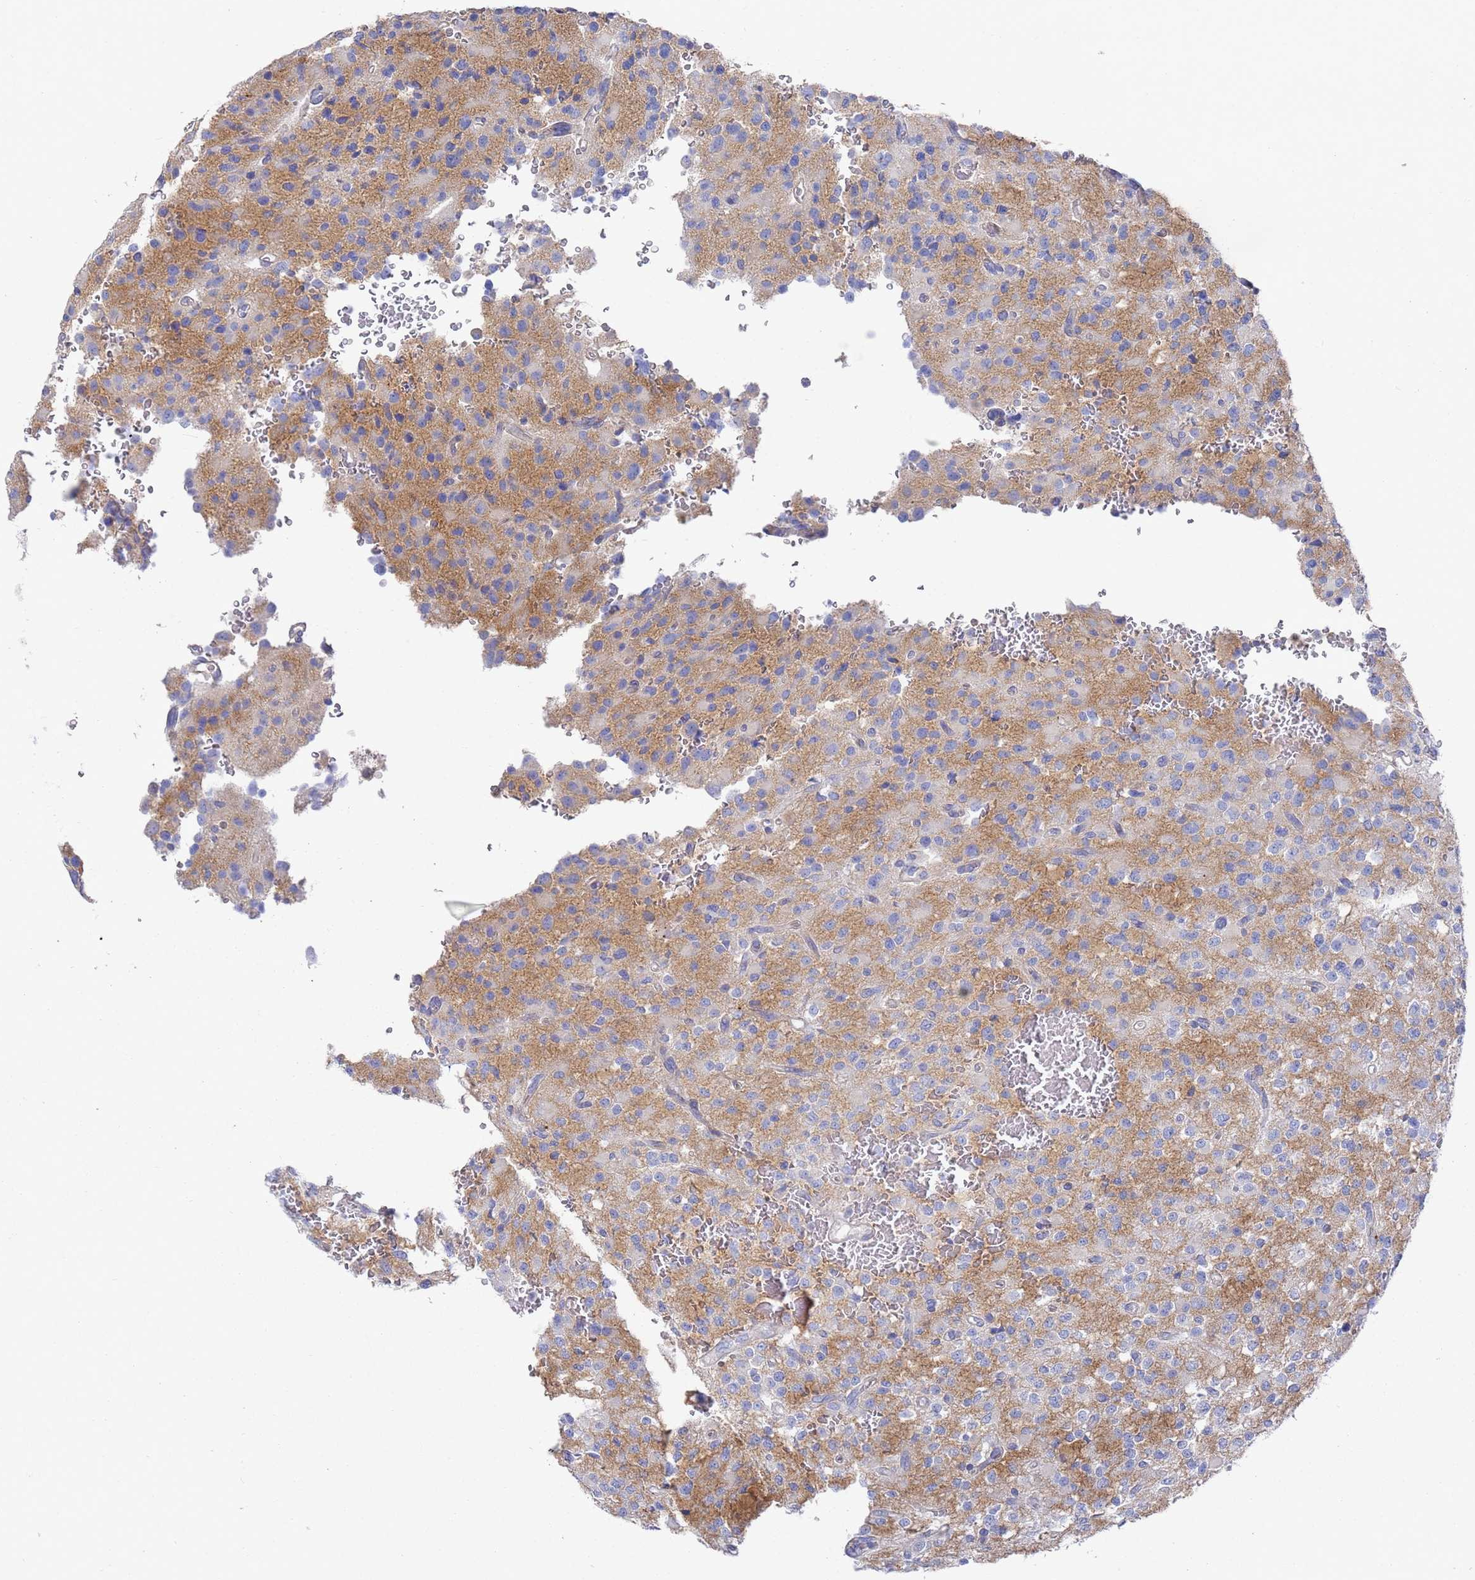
{"staining": {"intensity": "negative", "quantity": "none", "location": "none"}, "tissue": "glioma", "cell_type": "Tumor cells", "image_type": "cancer", "snomed": [{"axis": "morphology", "description": "Glioma, malignant, High grade"}, {"axis": "topography", "description": "Brain"}], "caption": "Human glioma stained for a protein using immunohistochemistry displays no positivity in tumor cells.", "gene": "SCAPER", "patient": {"sex": "male", "age": 34}}